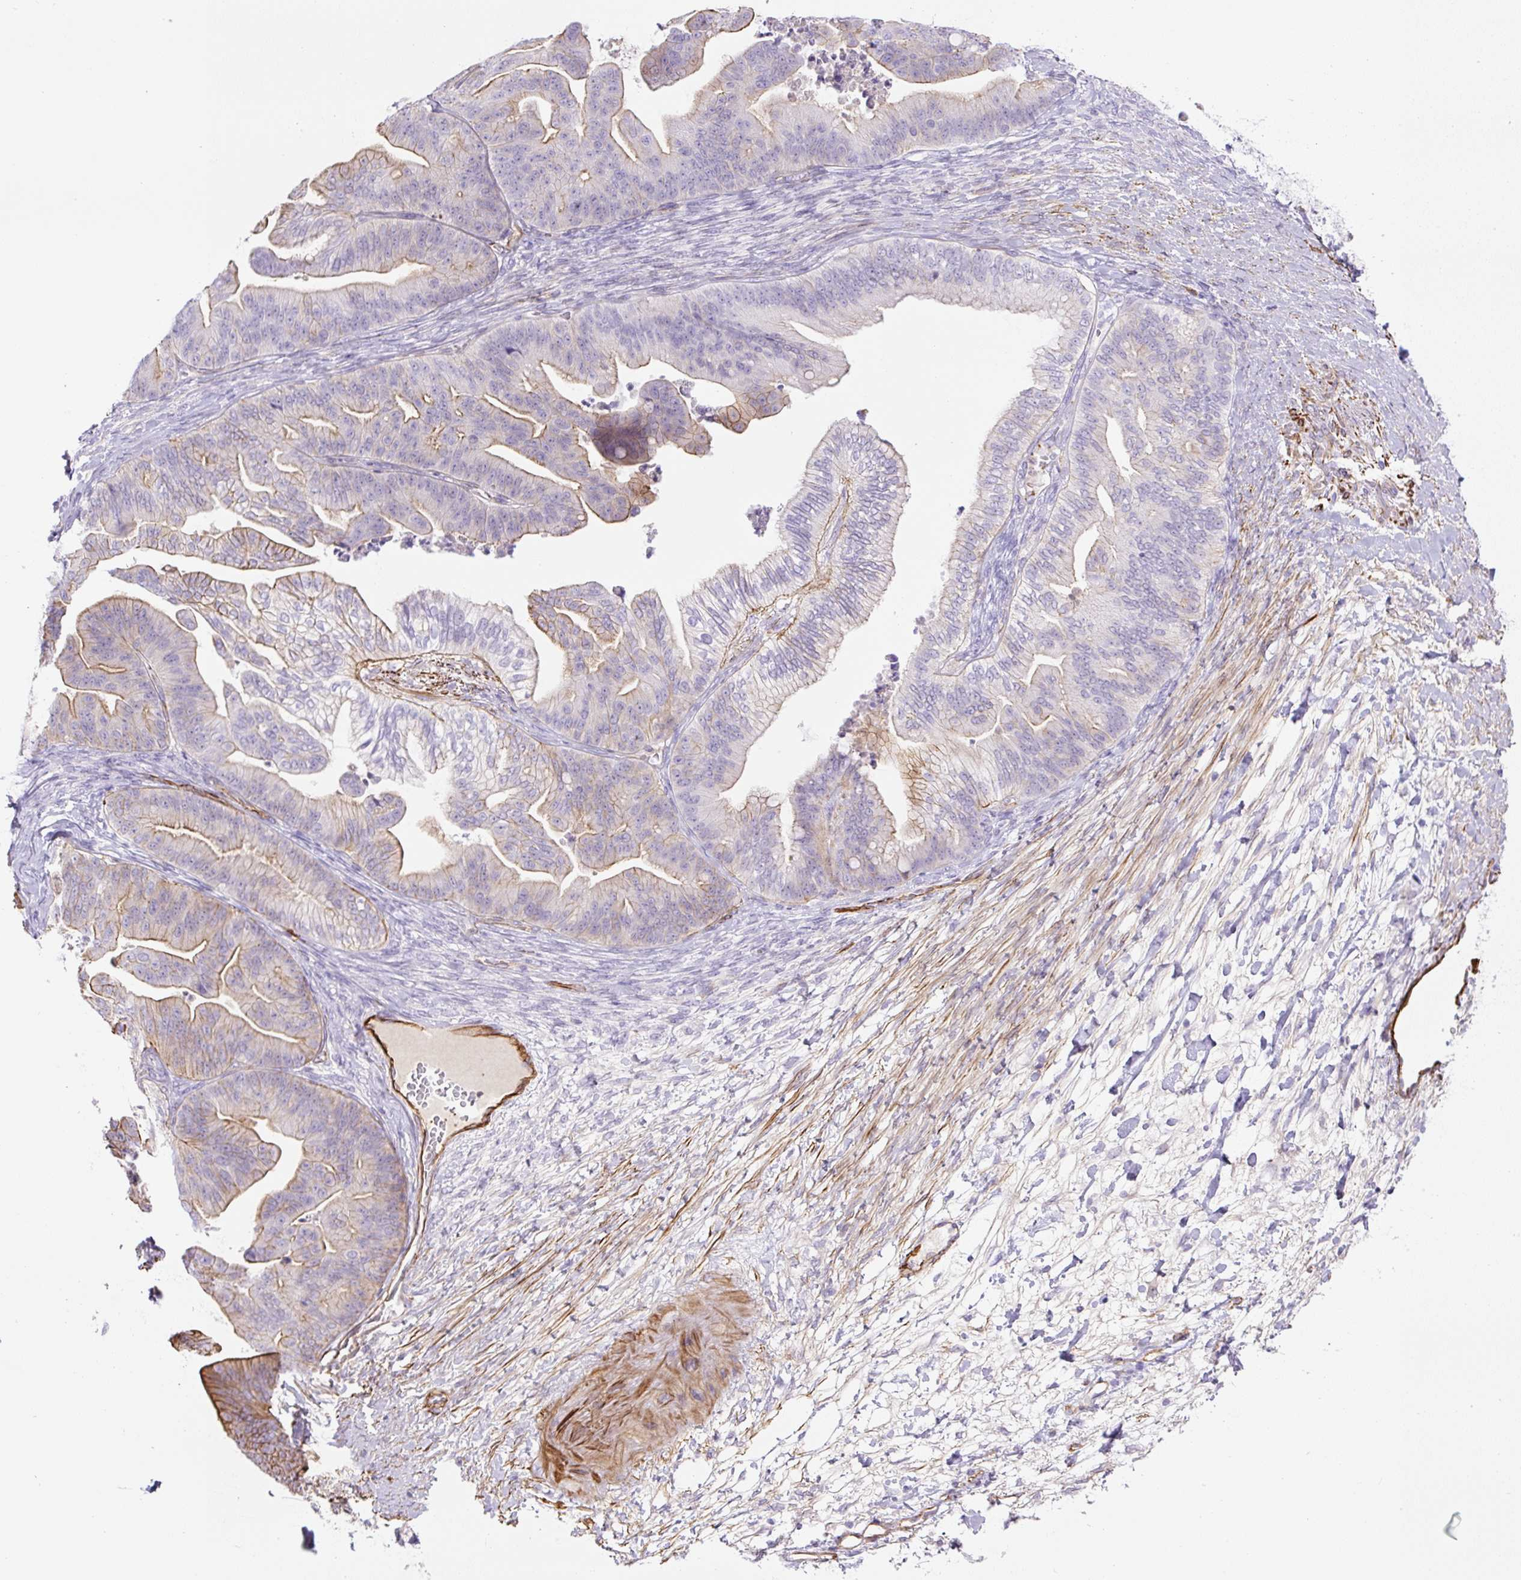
{"staining": {"intensity": "moderate", "quantity": "25%-75%", "location": "cytoplasmic/membranous"}, "tissue": "ovarian cancer", "cell_type": "Tumor cells", "image_type": "cancer", "snomed": [{"axis": "morphology", "description": "Cystadenocarcinoma, mucinous, NOS"}, {"axis": "topography", "description": "Ovary"}], "caption": "Human ovarian cancer (mucinous cystadenocarcinoma) stained for a protein (brown) shows moderate cytoplasmic/membranous positive expression in about 25%-75% of tumor cells.", "gene": "B3GALT5", "patient": {"sex": "female", "age": 67}}